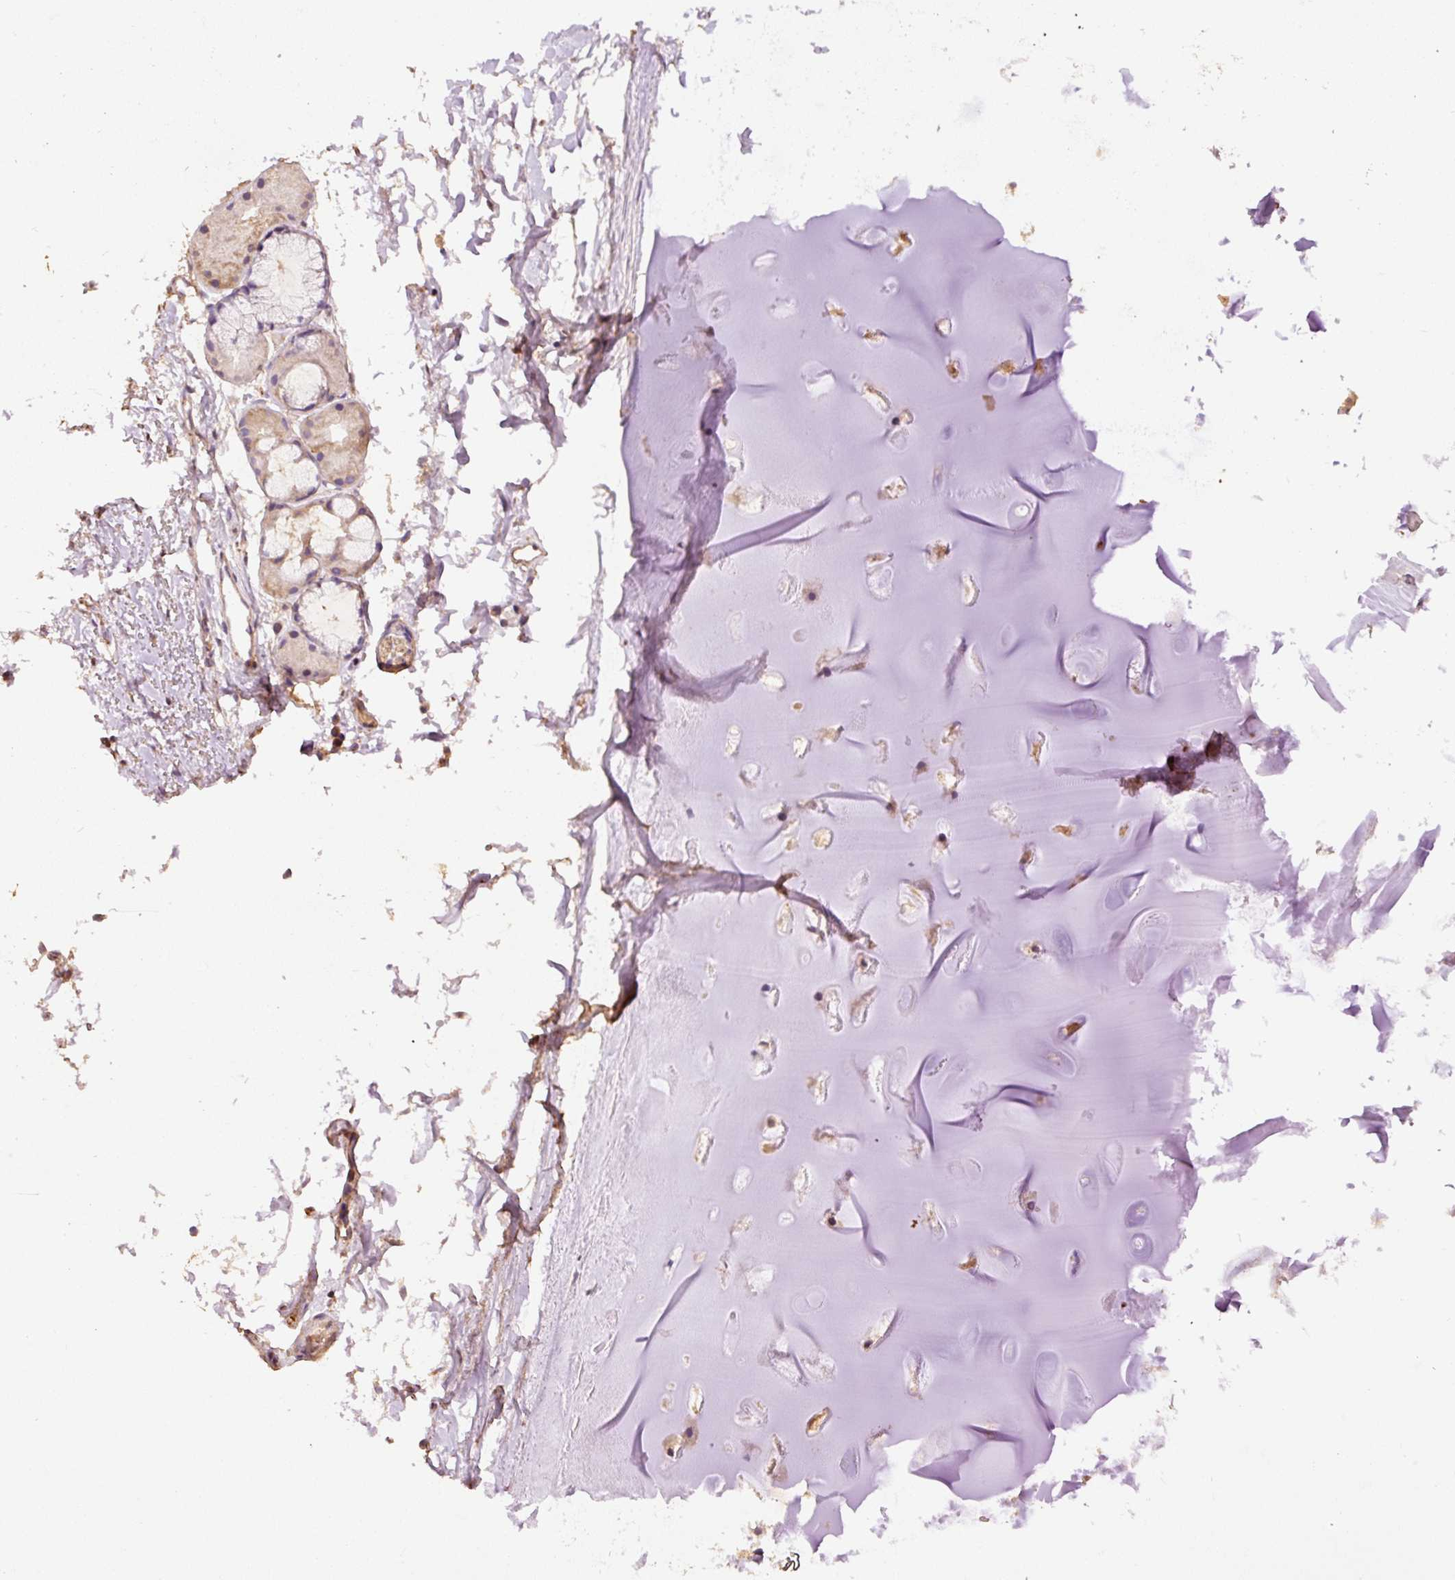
{"staining": {"intensity": "negative", "quantity": "none", "location": "none"}, "tissue": "adipose tissue", "cell_type": "Adipocytes", "image_type": "normal", "snomed": [{"axis": "morphology", "description": "Normal tissue, NOS"}, {"axis": "topography", "description": "Cartilage tissue"}, {"axis": "topography", "description": "Nasopharynx"}], "caption": "Protein analysis of normal adipose tissue displays no significant positivity in adipocytes.", "gene": "HERC2", "patient": {"sex": "male", "age": 56}}